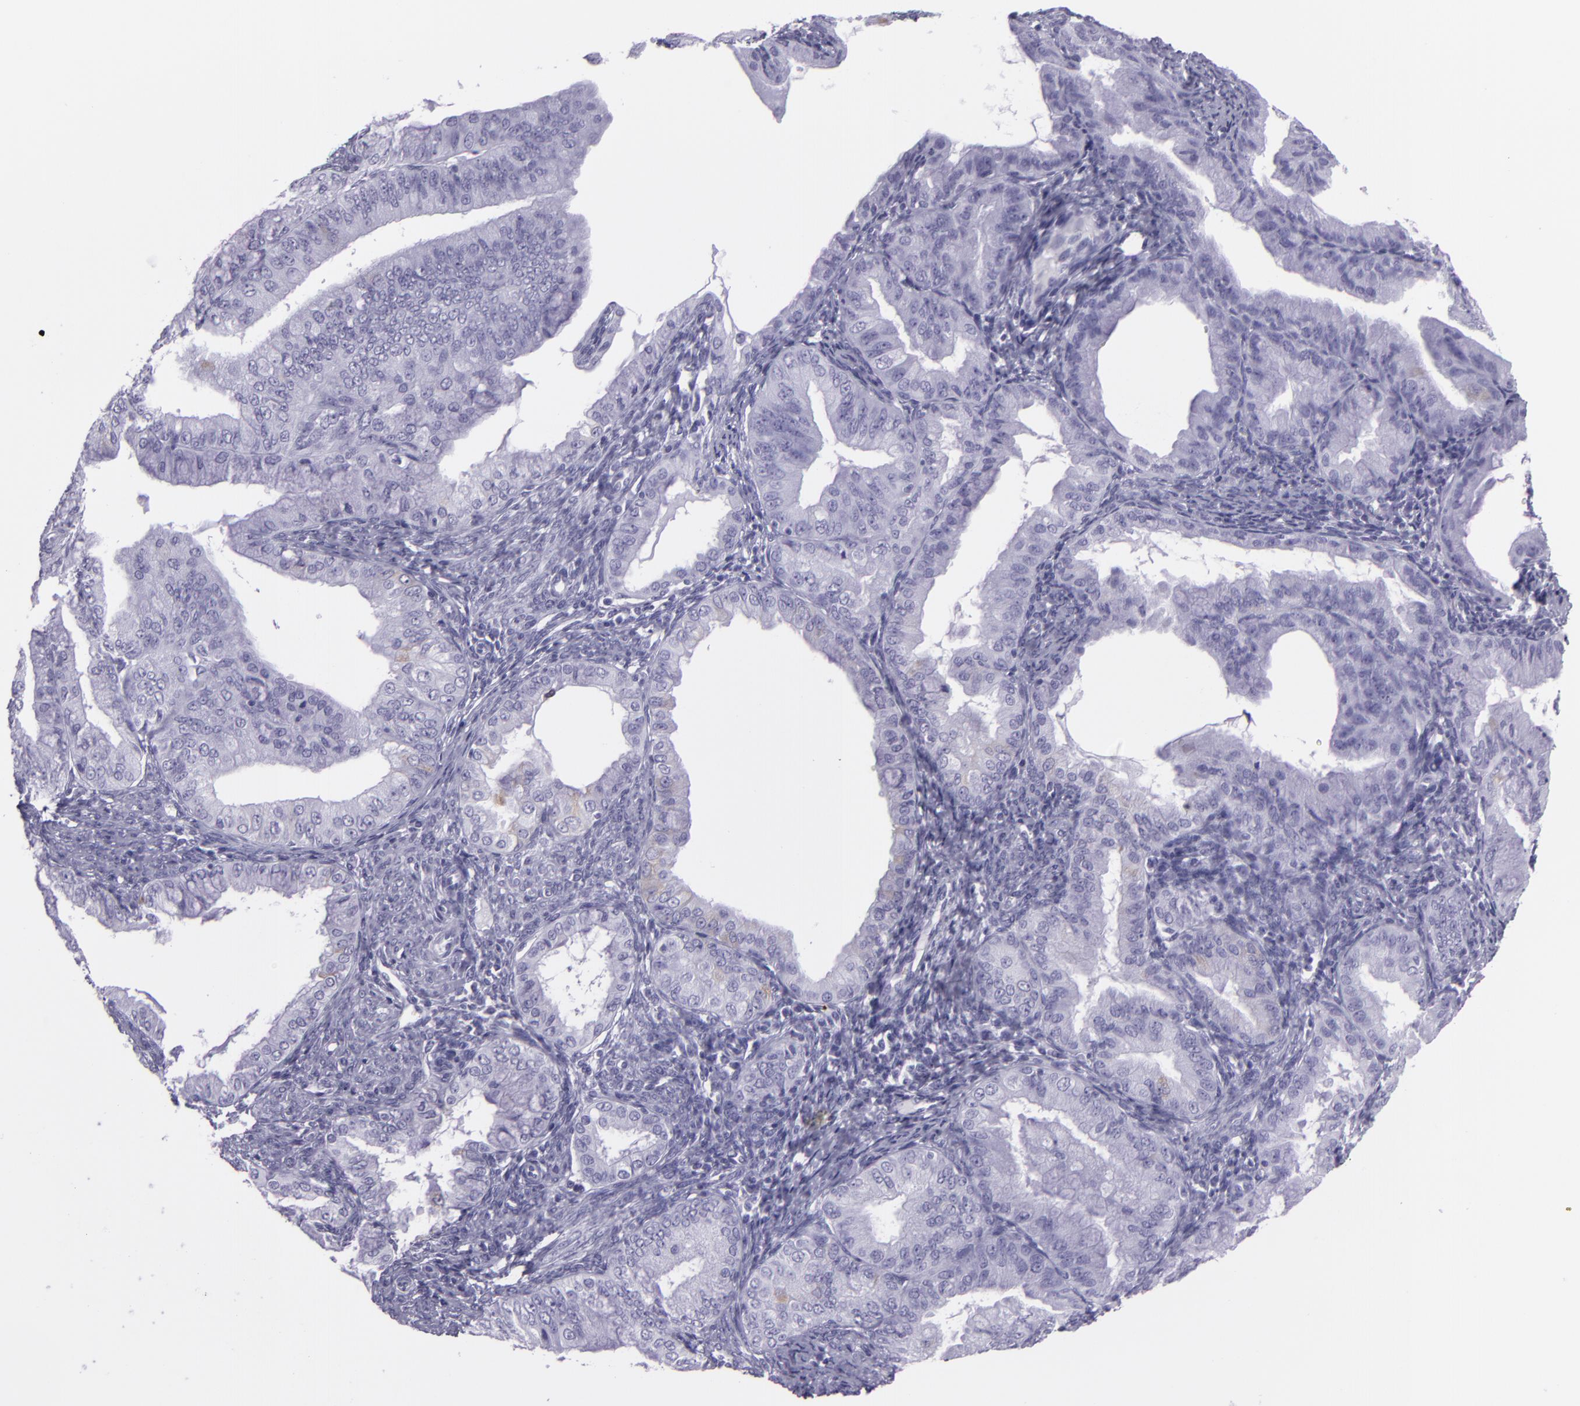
{"staining": {"intensity": "negative", "quantity": "none", "location": "none"}, "tissue": "endometrial cancer", "cell_type": "Tumor cells", "image_type": "cancer", "snomed": [{"axis": "morphology", "description": "Adenocarcinoma, NOS"}, {"axis": "topography", "description": "Endometrium"}], "caption": "A high-resolution histopathology image shows immunohistochemistry (IHC) staining of endometrial adenocarcinoma, which displays no significant staining in tumor cells.", "gene": "MUC6", "patient": {"sex": "female", "age": 76}}